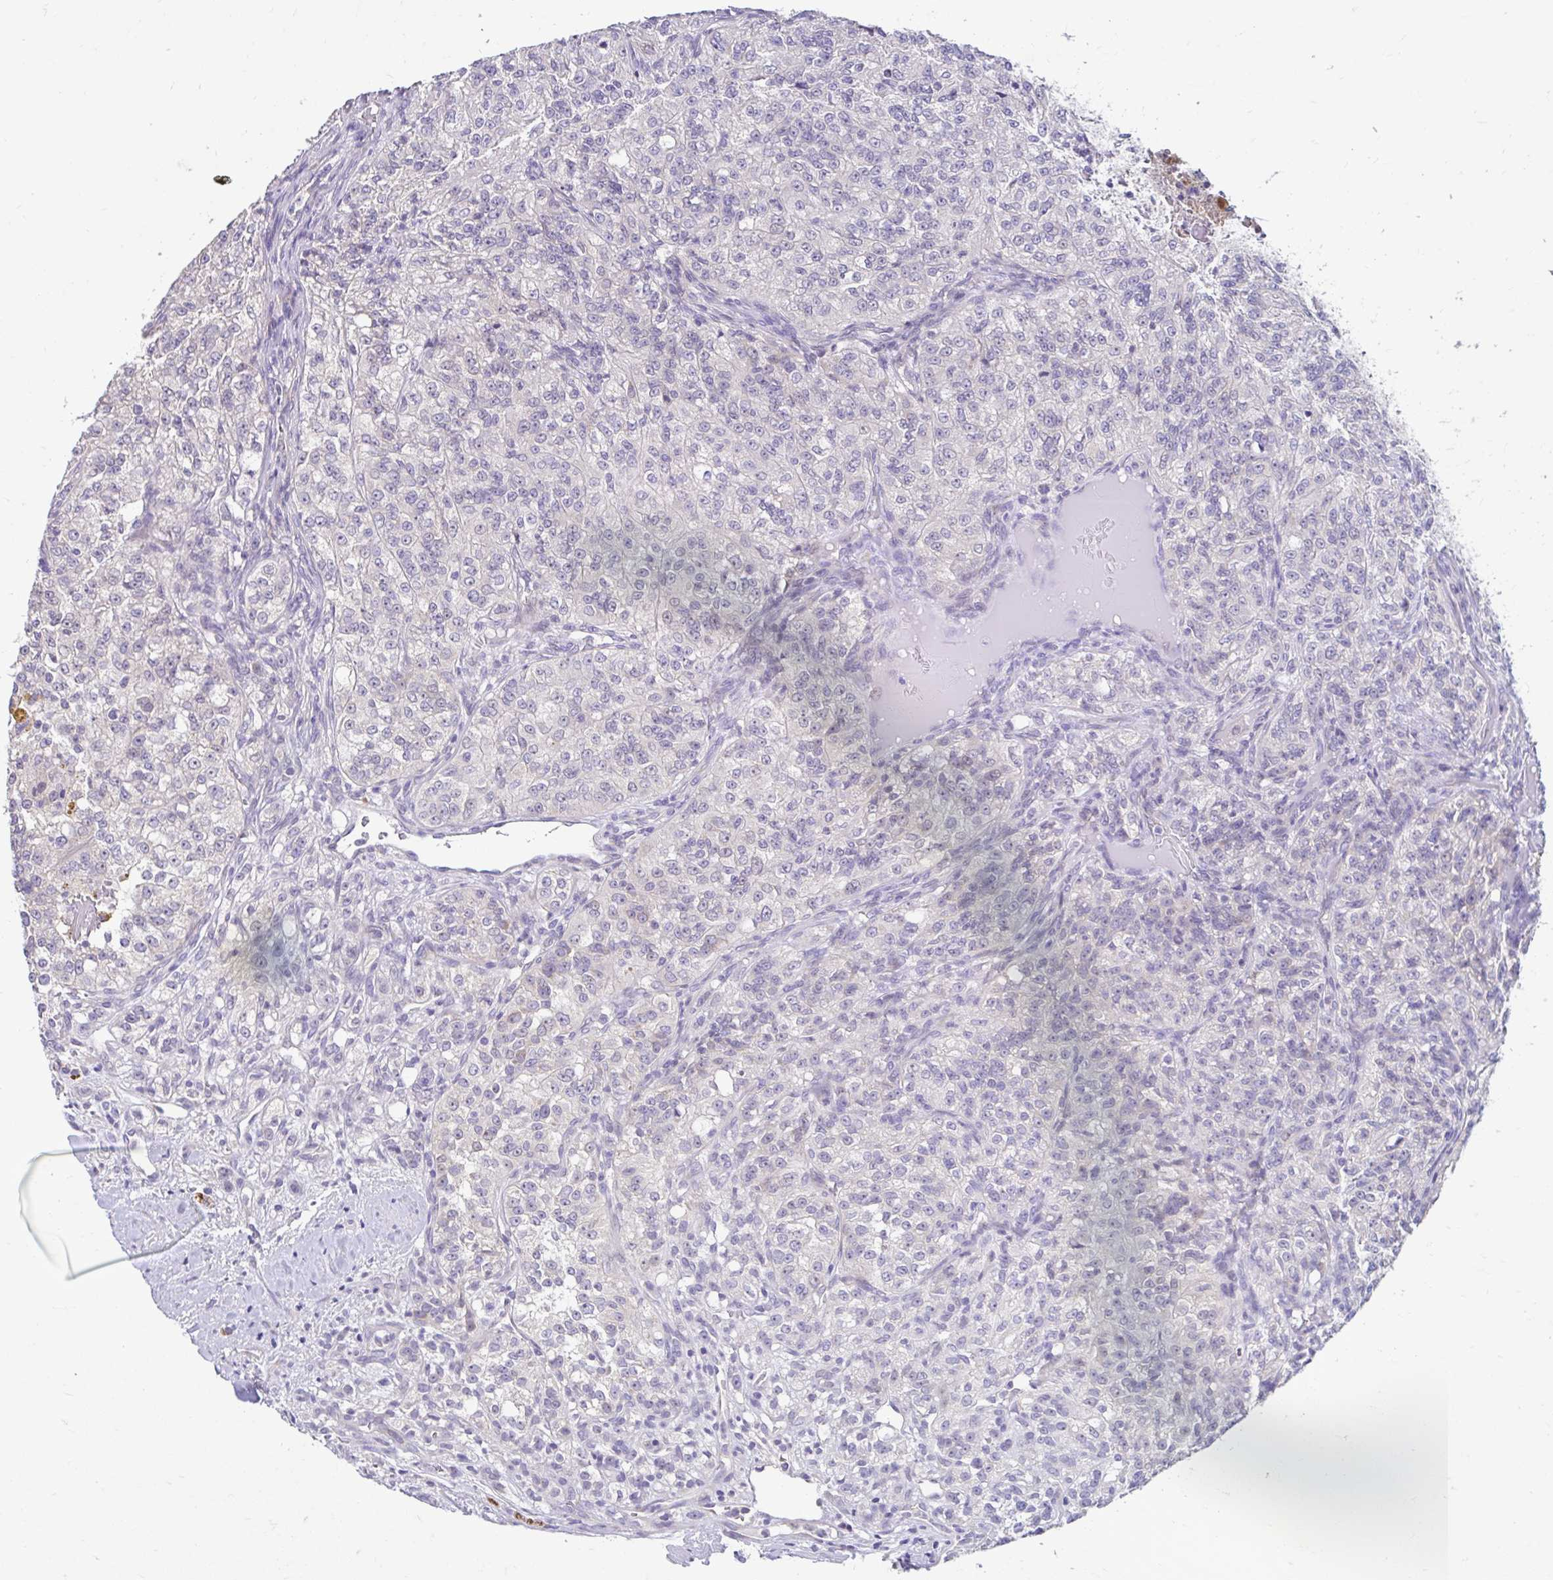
{"staining": {"intensity": "negative", "quantity": "none", "location": "none"}, "tissue": "renal cancer", "cell_type": "Tumor cells", "image_type": "cancer", "snomed": [{"axis": "morphology", "description": "Adenocarcinoma, NOS"}, {"axis": "topography", "description": "Kidney"}], "caption": "Human renal adenocarcinoma stained for a protein using immunohistochemistry reveals no staining in tumor cells.", "gene": "NT5C1B", "patient": {"sex": "female", "age": 63}}